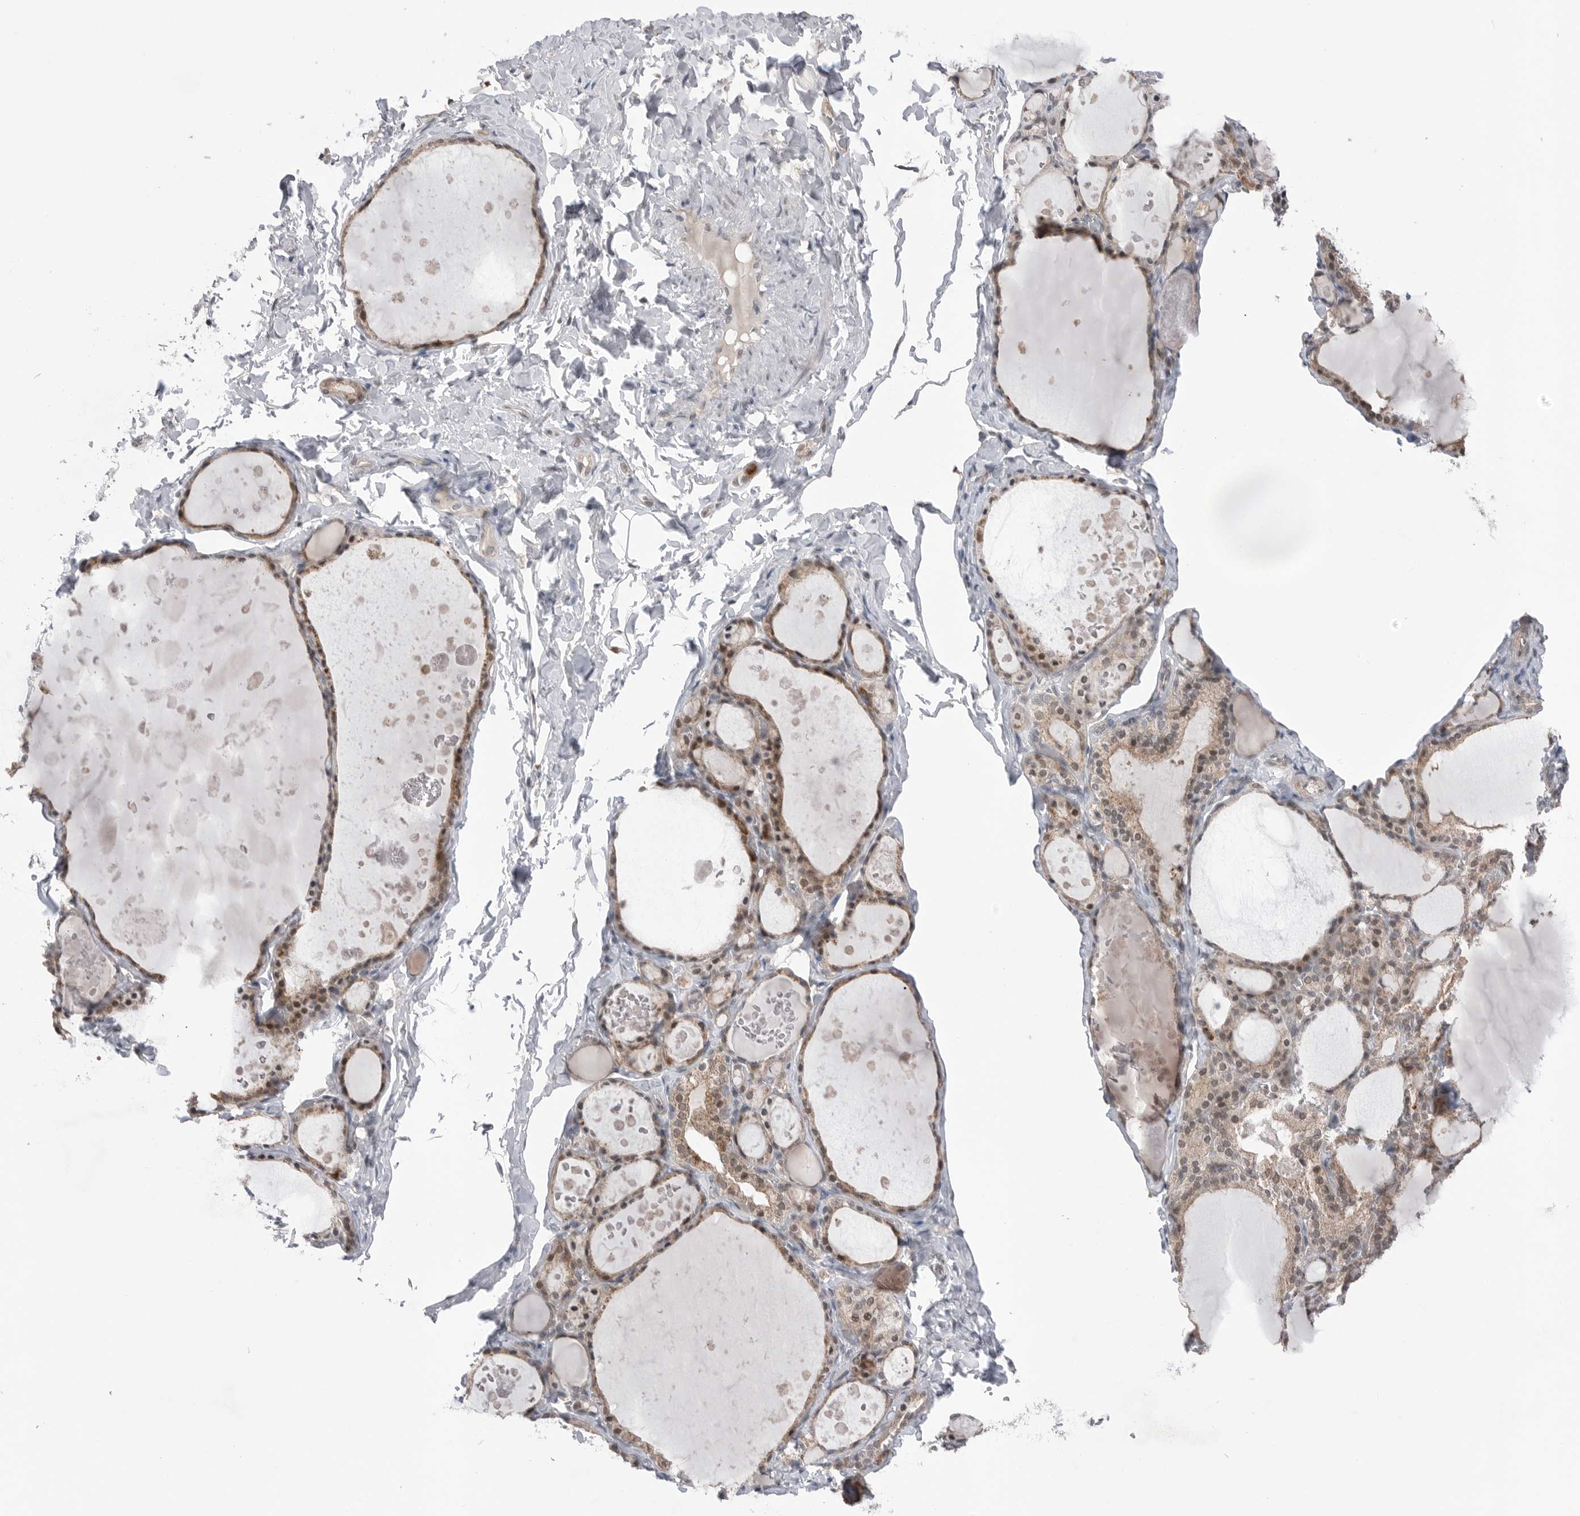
{"staining": {"intensity": "moderate", "quantity": ">75%", "location": "cytoplasmic/membranous,nuclear"}, "tissue": "thyroid gland", "cell_type": "Glandular cells", "image_type": "normal", "snomed": [{"axis": "morphology", "description": "Normal tissue, NOS"}, {"axis": "topography", "description": "Thyroid gland"}], "caption": "The image exhibits immunohistochemical staining of benign thyroid gland. There is moderate cytoplasmic/membranous,nuclear expression is appreciated in approximately >75% of glandular cells. The protein of interest is stained brown, and the nuclei are stained in blue (DAB IHC with brightfield microscopy, high magnification).", "gene": "NTAQ1", "patient": {"sex": "male", "age": 56}}